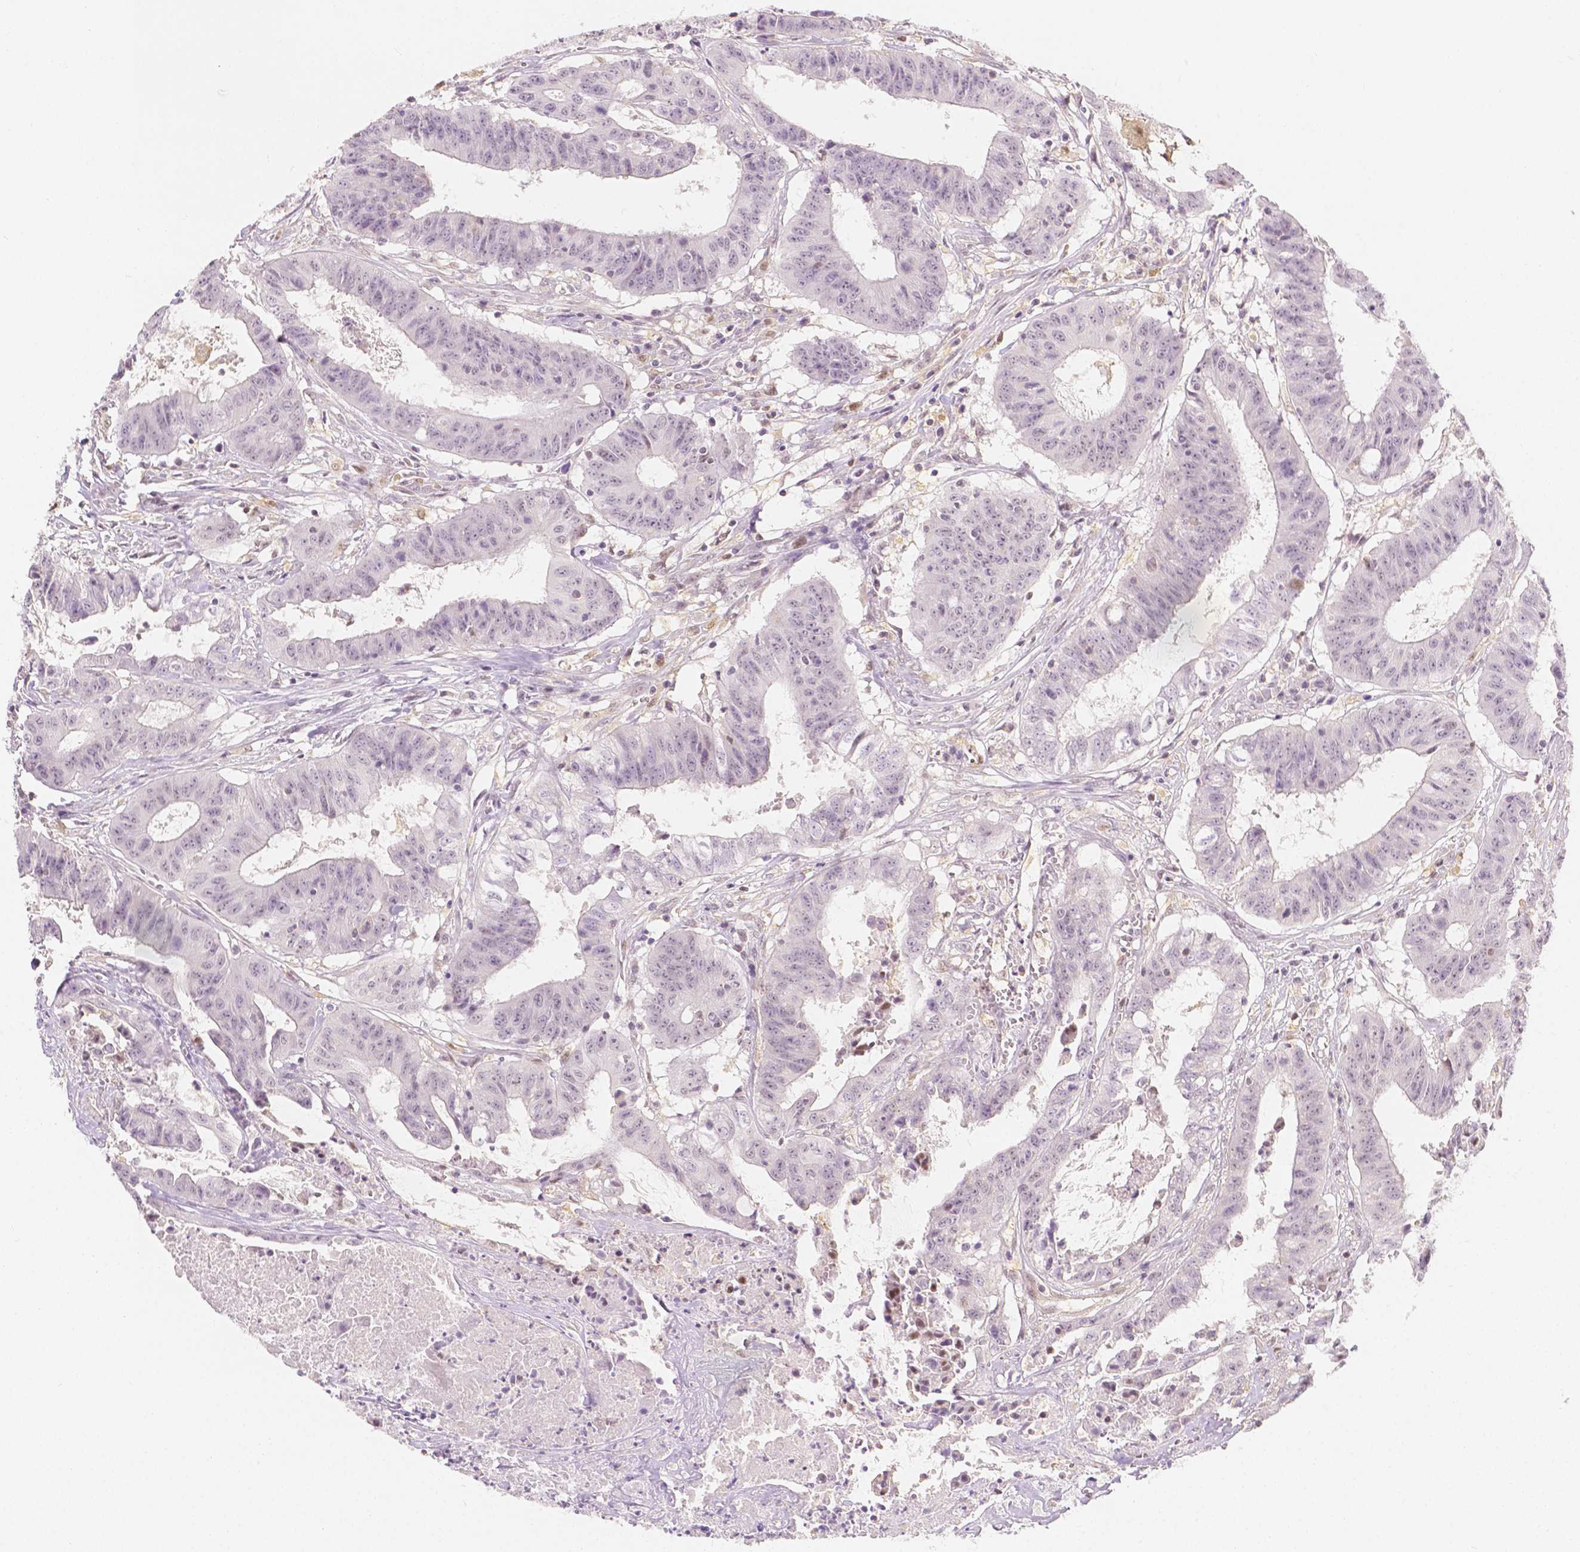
{"staining": {"intensity": "negative", "quantity": "none", "location": "none"}, "tissue": "colorectal cancer", "cell_type": "Tumor cells", "image_type": "cancer", "snomed": [{"axis": "morphology", "description": "Adenocarcinoma, NOS"}, {"axis": "topography", "description": "Colon"}], "caption": "Tumor cells are negative for brown protein staining in colorectal cancer. Brightfield microscopy of immunohistochemistry (IHC) stained with DAB (3,3'-diaminobenzidine) (brown) and hematoxylin (blue), captured at high magnification.", "gene": "SGTB", "patient": {"sex": "male", "age": 33}}